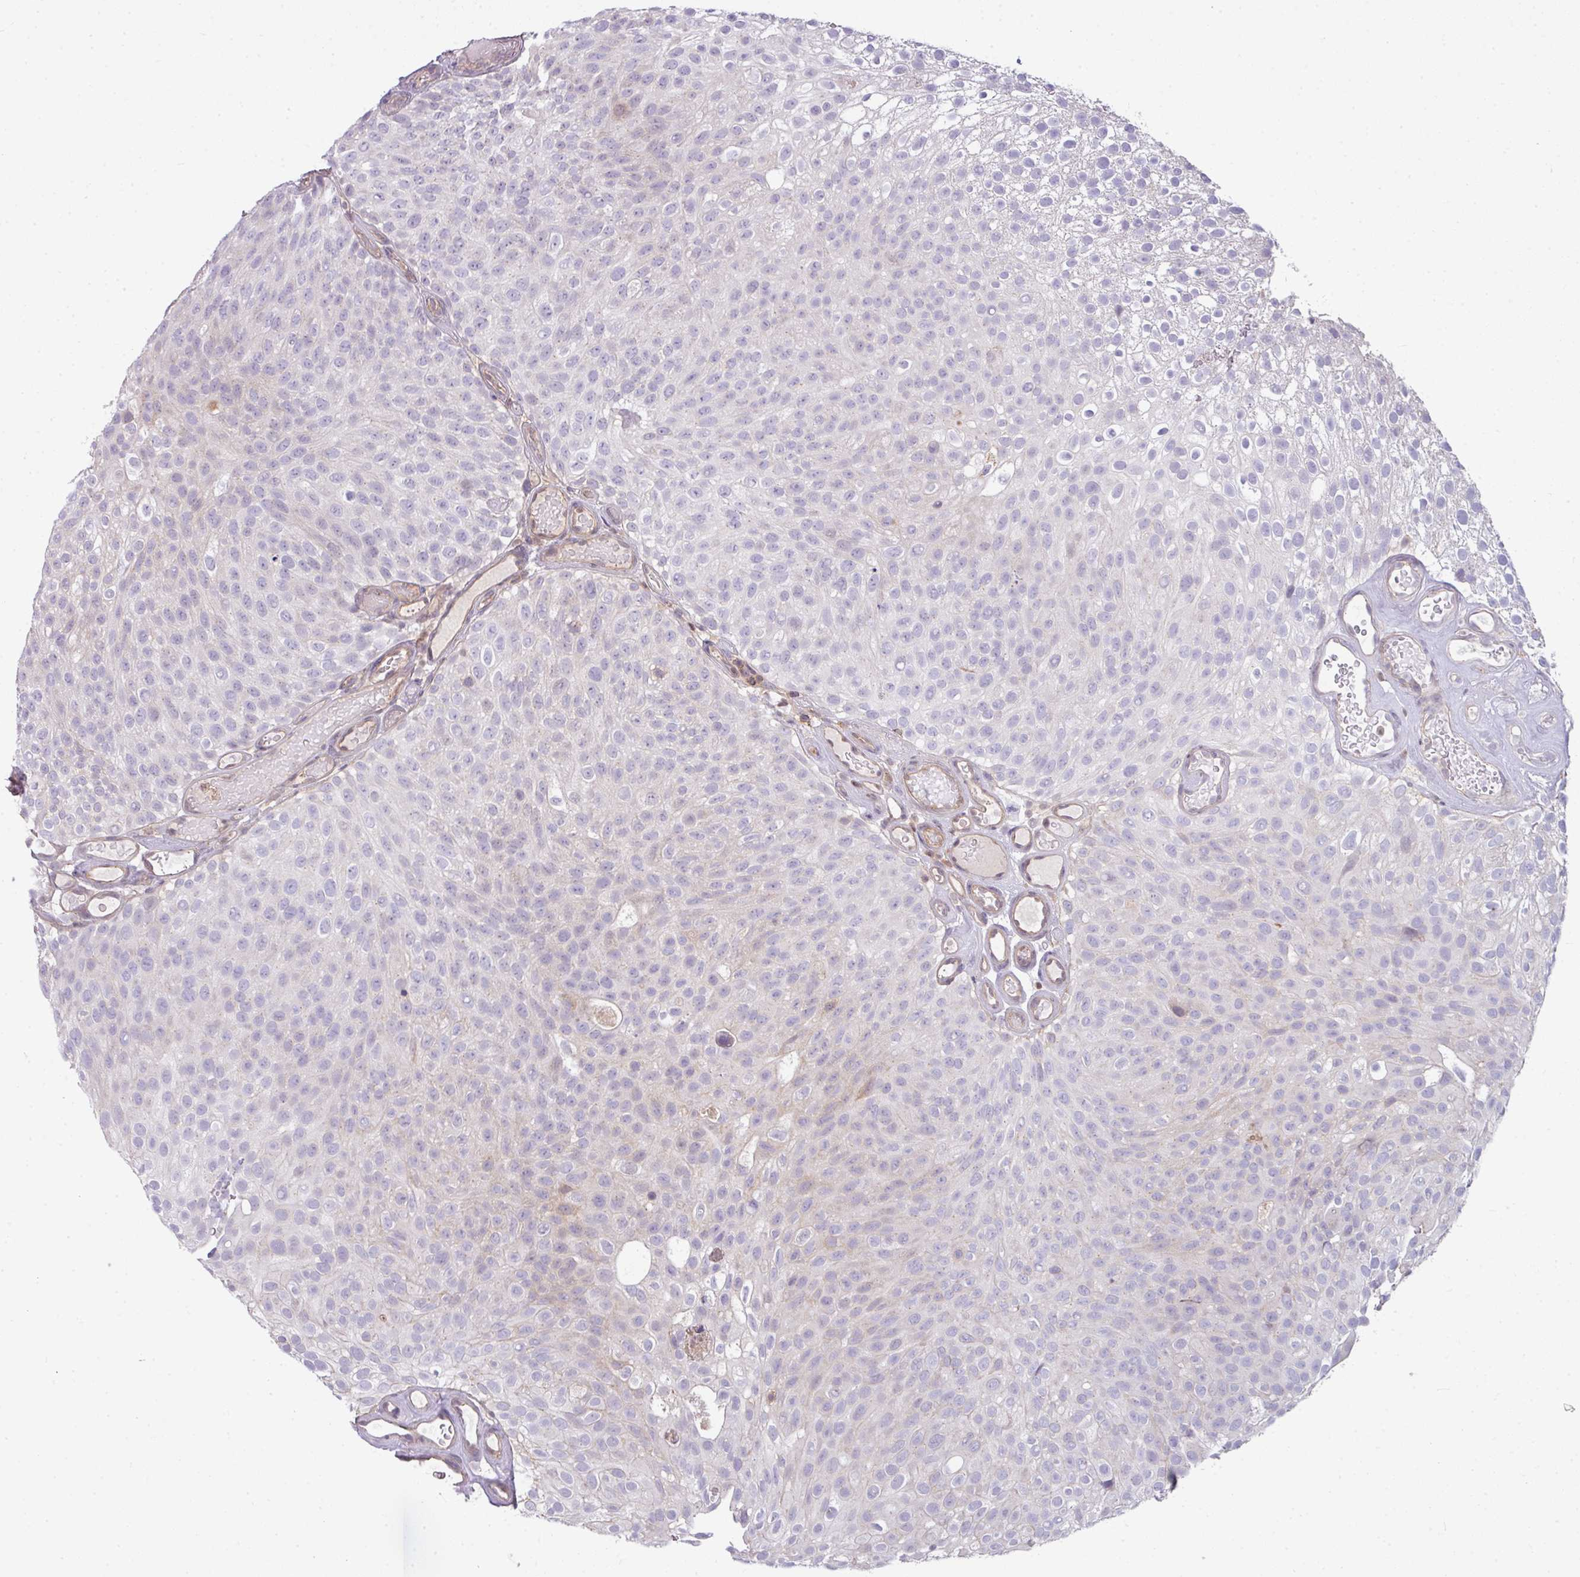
{"staining": {"intensity": "negative", "quantity": "none", "location": "none"}, "tissue": "urothelial cancer", "cell_type": "Tumor cells", "image_type": "cancer", "snomed": [{"axis": "morphology", "description": "Urothelial carcinoma, Low grade"}, {"axis": "topography", "description": "Urinary bladder"}], "caption": "High magnification brightfield microscopy of low-grade urothelial carcinoma stained with DAB (brown) and counterstained with hematoxylin (blue): tumor cells show no significant staining. (IHC, brightfield microscopy, high magnification).", "gene": "STAT5A", "patient": {"sex": "male", "age": 78}}